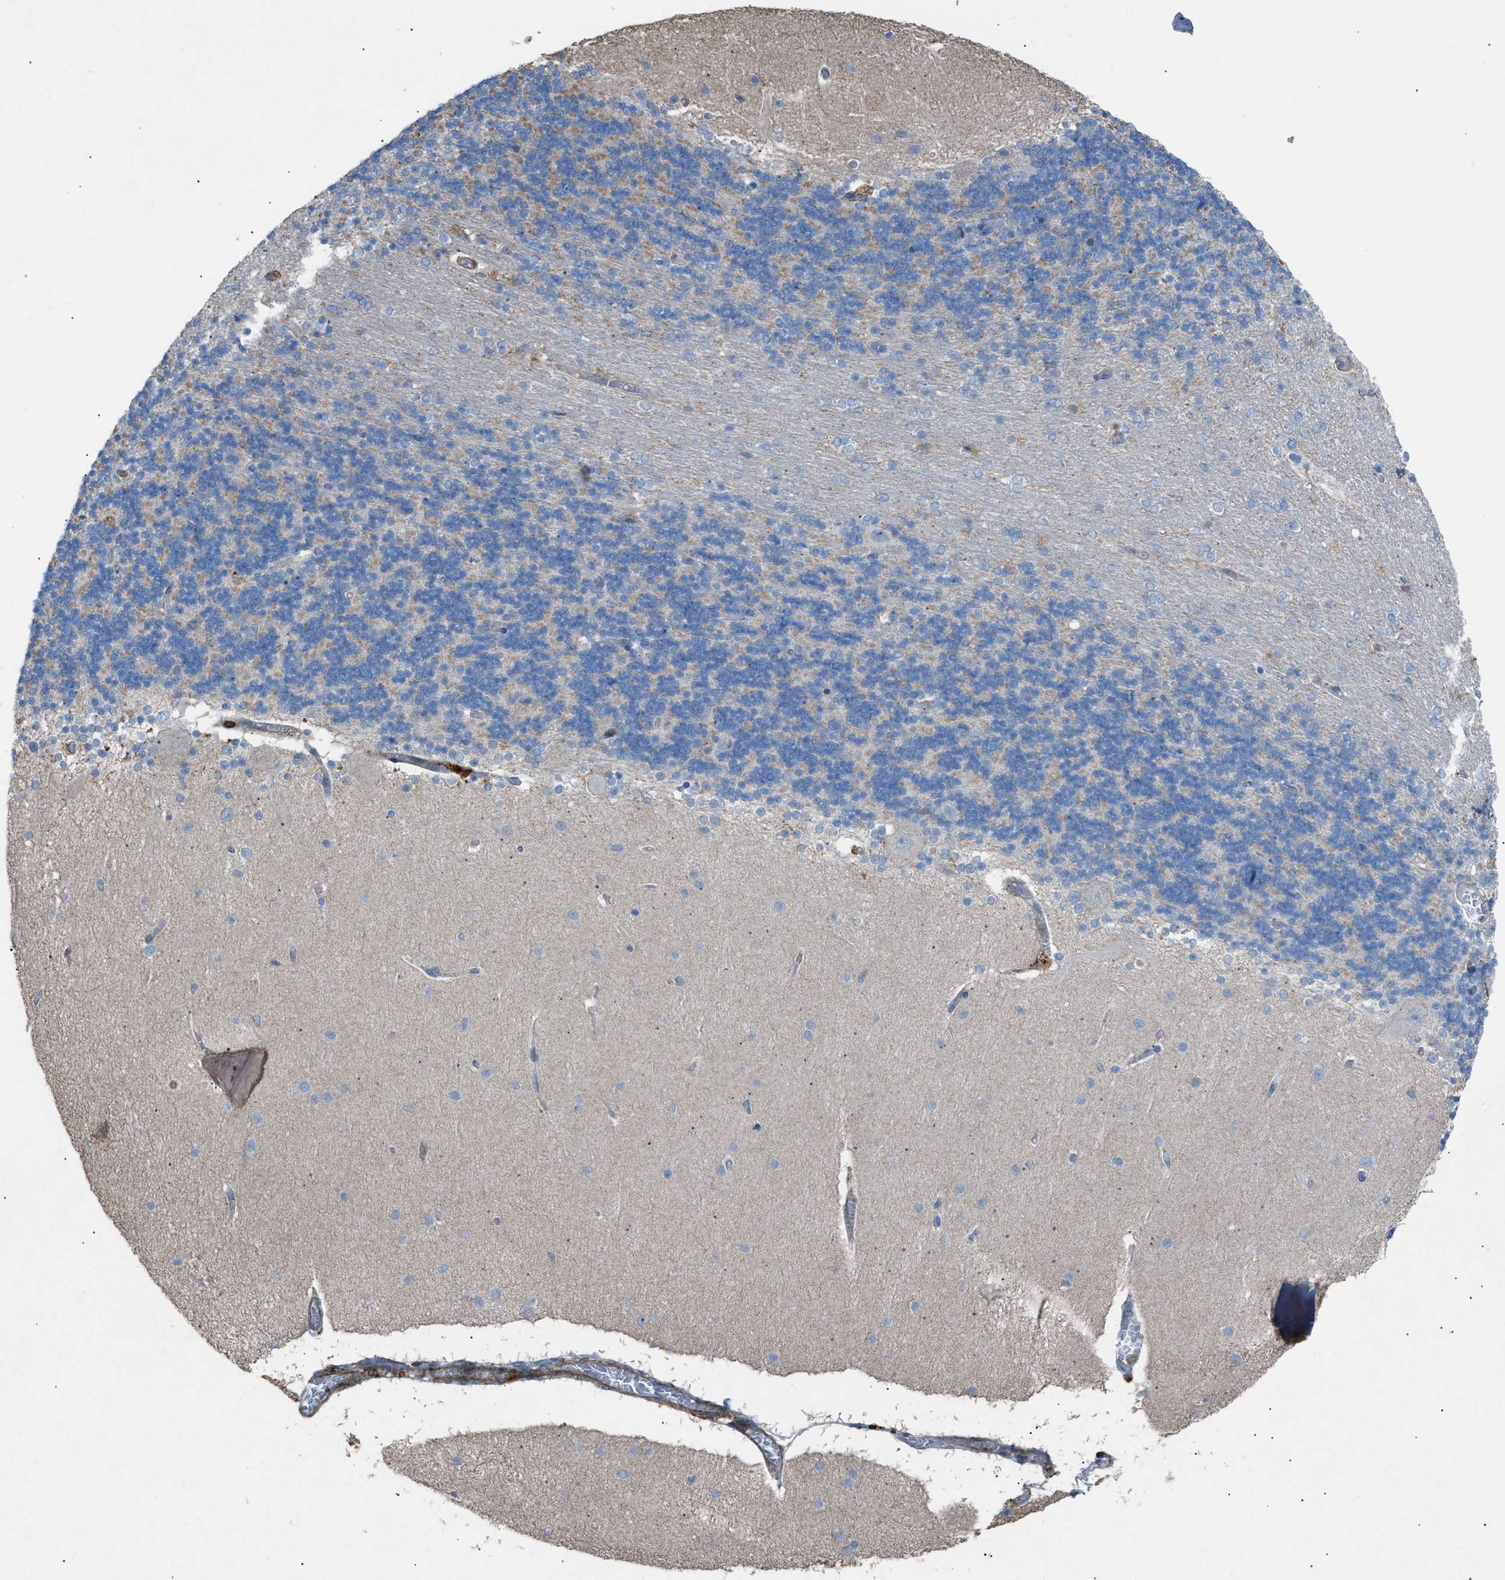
{"staining": {"intensity": "weak", "quantity": "25%-75%", "location": "cytoplasmic/membranous"}, "tissue": "cerebellum", "cell_type": "Cells in granular layer", "image_type": "normal", "snomed": [{"axis": "morphology", "description": "Normal tissue, NOS"}, {"axis": "topography", "description": "Cerebellum"}], "caption": "Immunohistochemistry of benign human cerebellum reveals low levels of weak cytoplasmic/membranous staining in about 25%-75% of cells in granular layer.", "gene": "NCK2", "patient": {"sex": "female", "age": 54}}